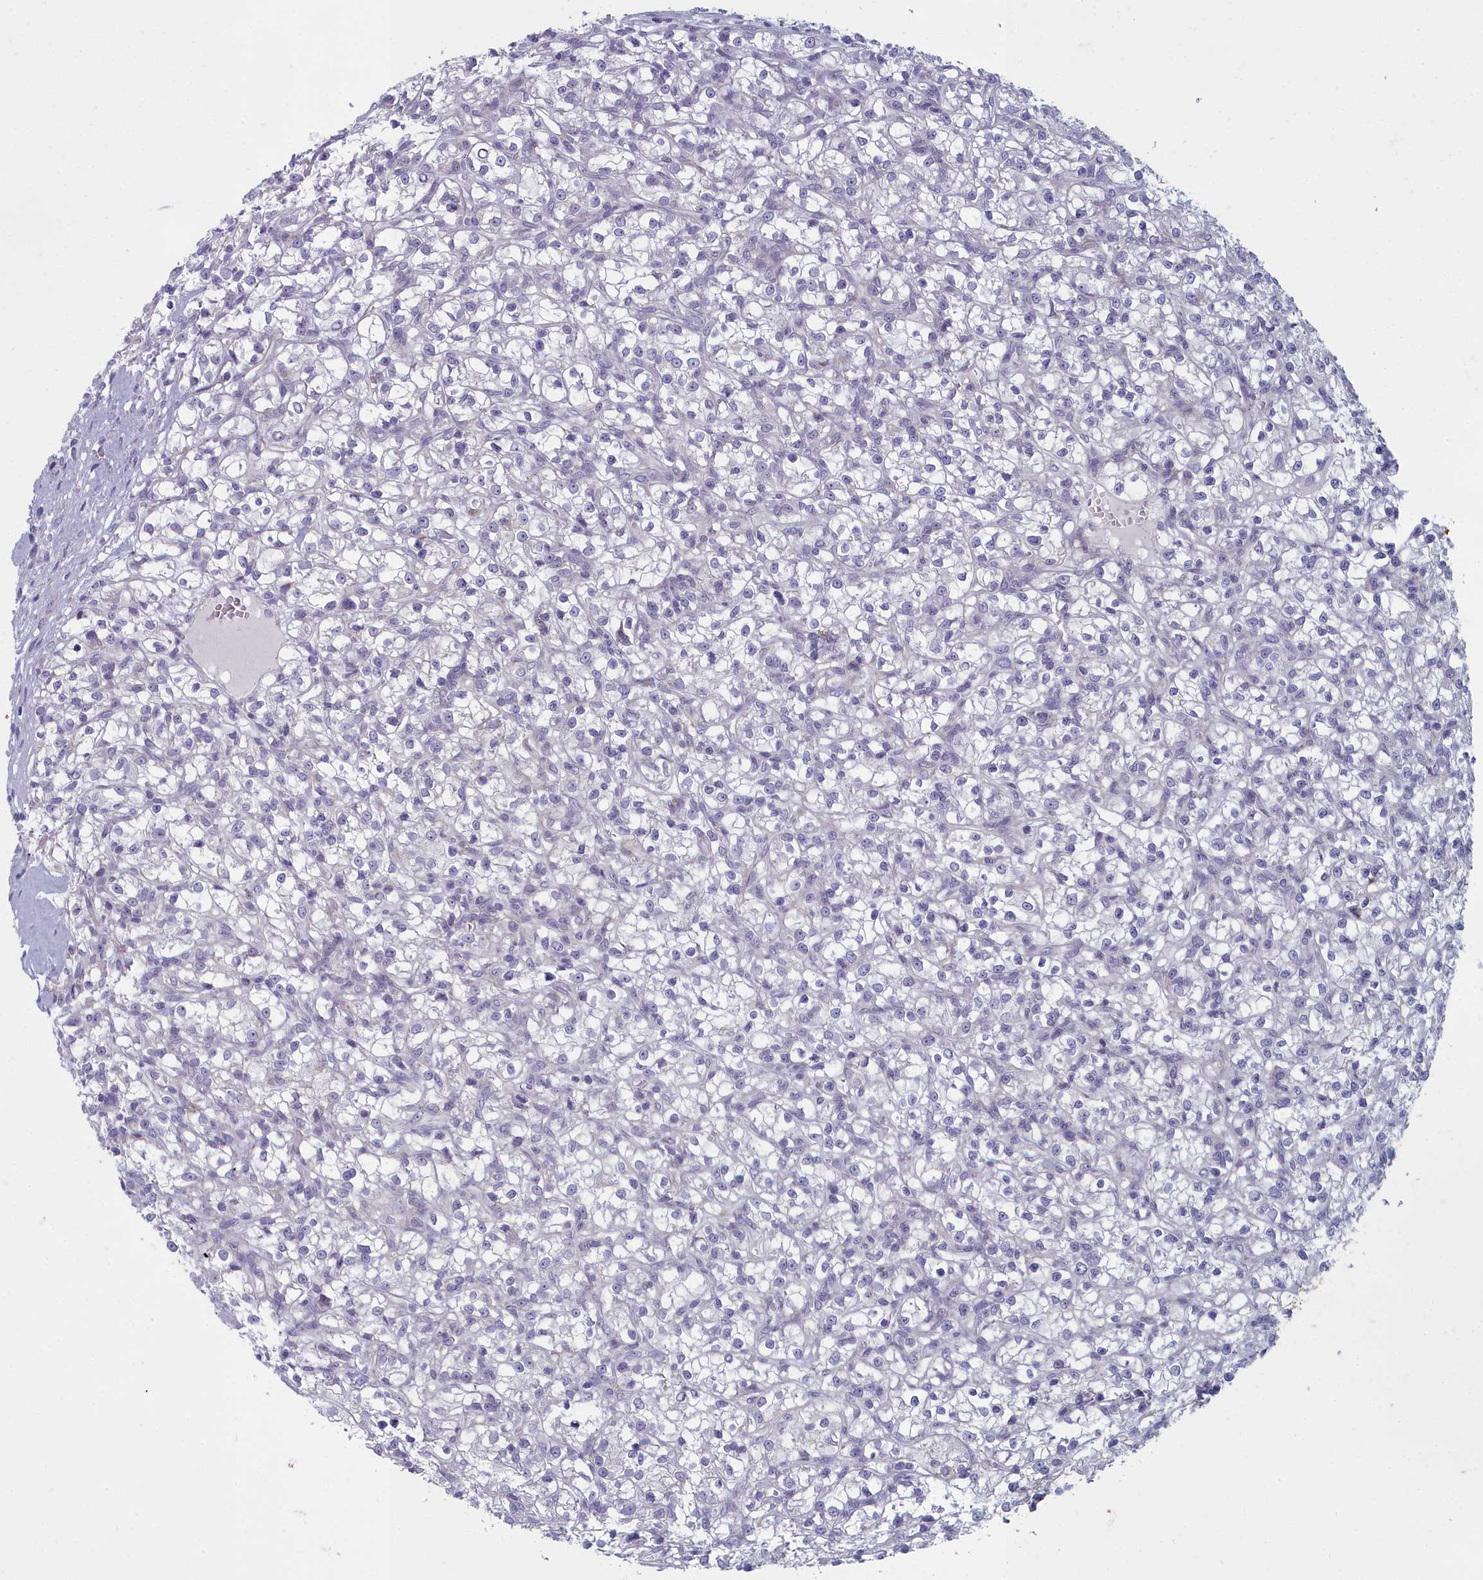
{"staining": {"intensity": "negative", "quantity": "none", "location": "none"}, "tissue": "renal cancer", "cell_type": "Tumor cells", "image_type": "cancer", "snomed": [{"axis": "morphology", "description": "Adenocarcinoma, NOS"}, {"axis": "topography", "description": "Kidney"}], "caption": "High magnification brightfield microscopy of renal adenocarcinoma stained with DAB (brown) and counterstained with hematoxylin (blue): tumor cells show no significant staining.", "gene": "INSYN2A", "patient": {"sex": "female", "age": 59}}